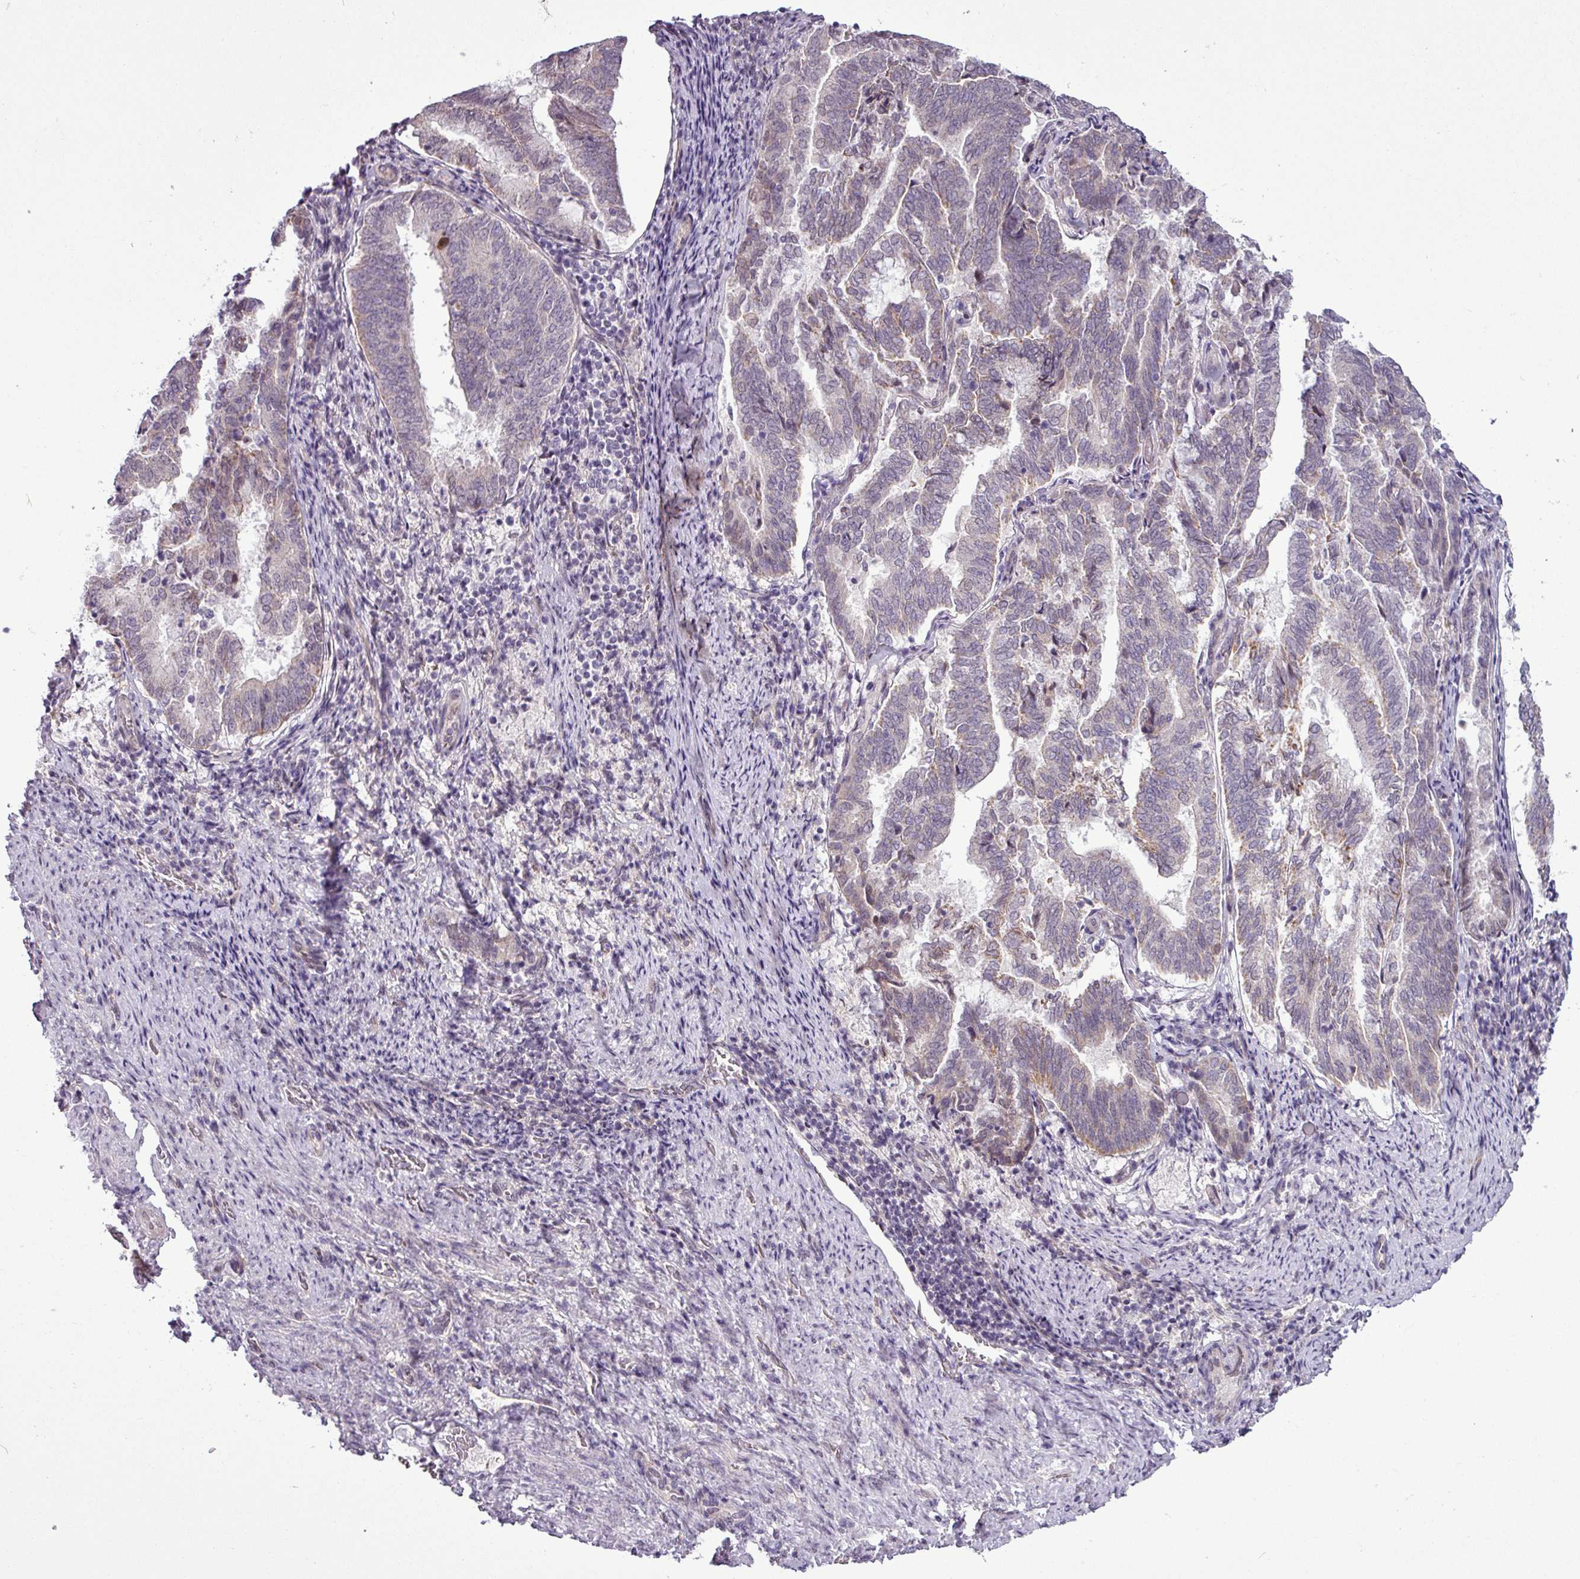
{"staining": {"intensity": "negative", "quantity": "none", "location": "none"}, "tissue": "endometrial cancer", "cell_type": "Tumor cells", "image_type": "cancer", "snomed": [{"axis": "morphology", "description": "Adenocarcinoma, NOS"}, {"axis": "topography", "description": "Endometrium"}], "caption": "A high-resolution histopathology image shows immunohistochemistry (IHC) staining of endometrial adenocarcinoma, which displays no significant expression in tumor cells. (IHC, brightfield microscopy, high magnification).", "gene": "GPT2", "patient": {"sex": "female", "age": 80}}